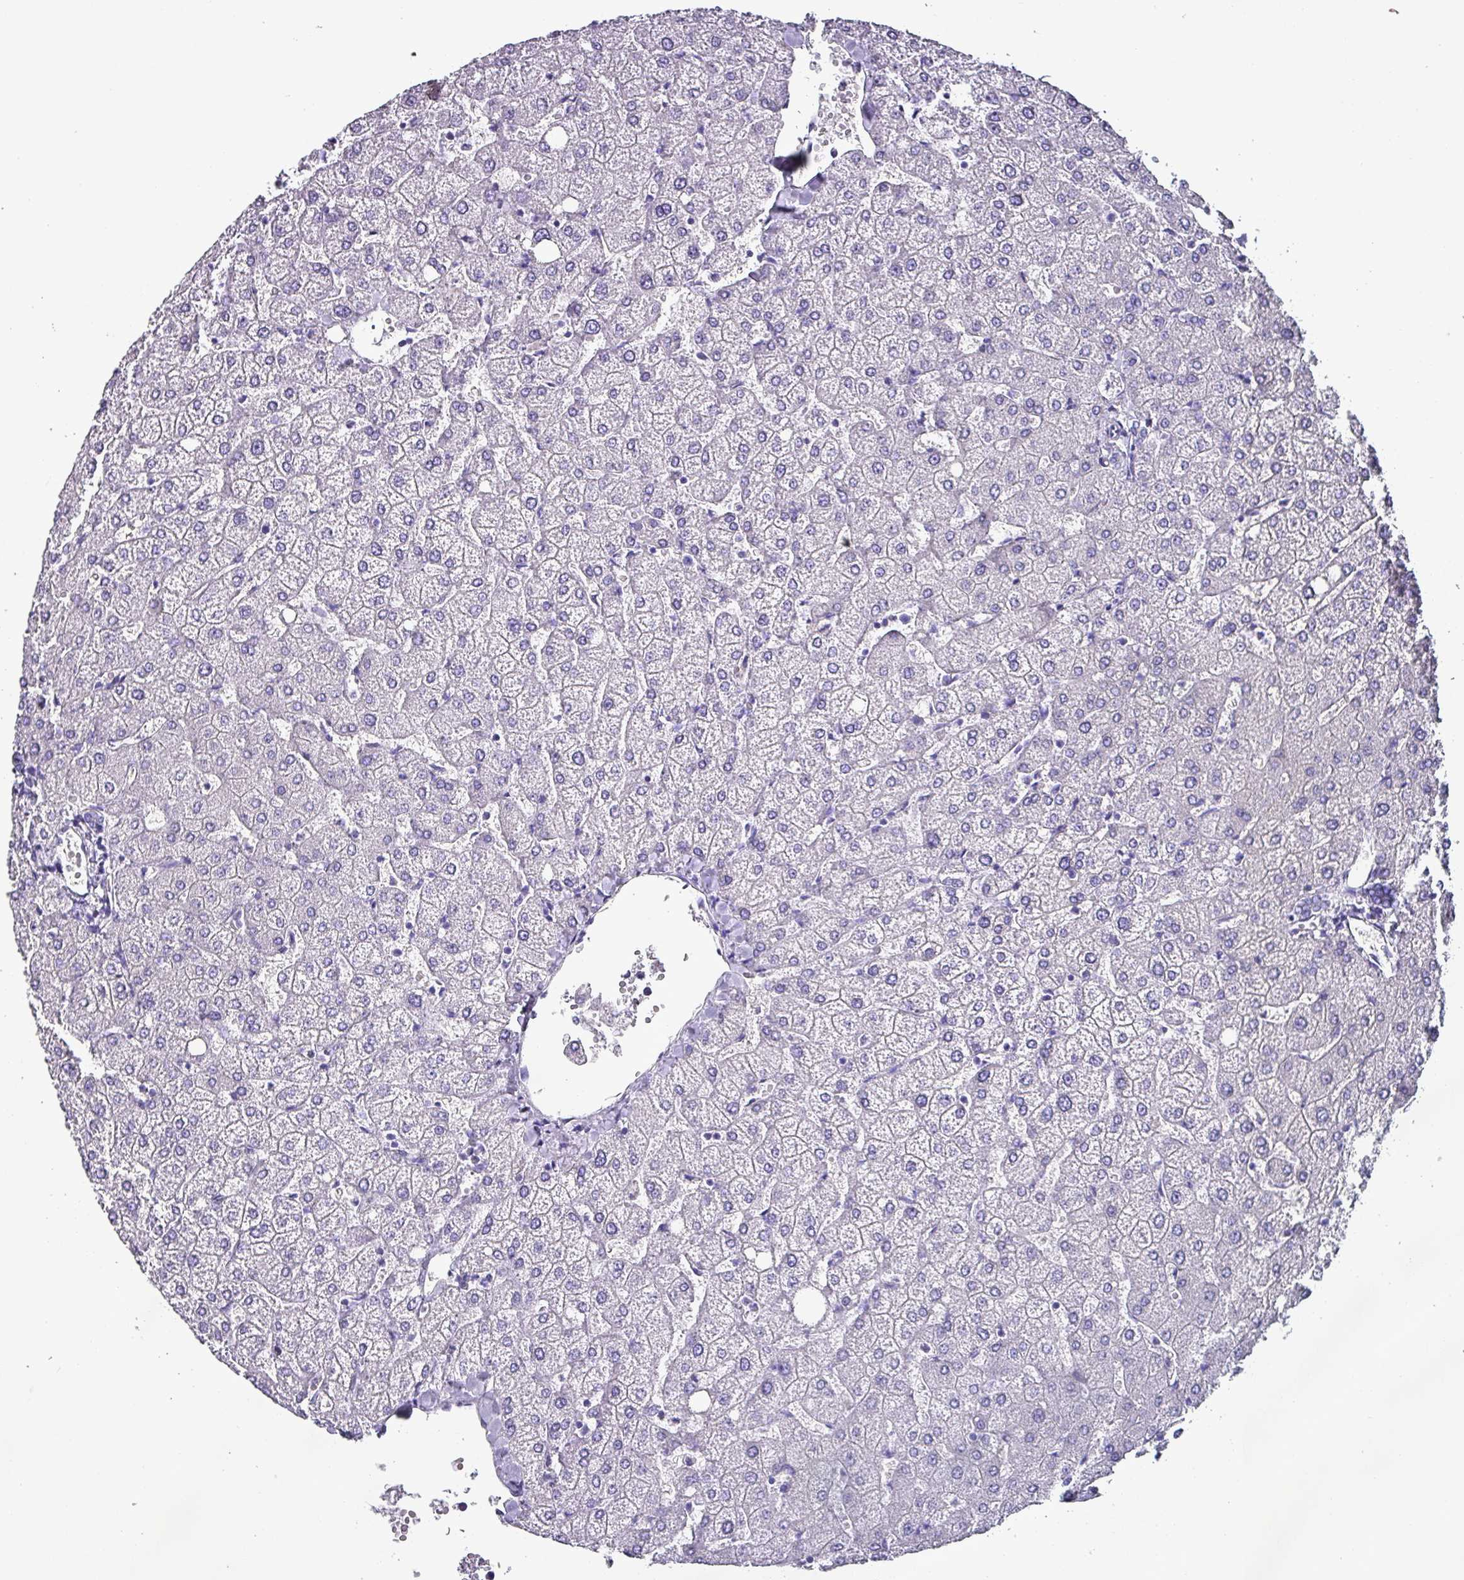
{"staining": {"intensity": "negative", "quantity": "none", "location": "none"}, "tissue": "liver", "cell_type": "Cholangiocytes", "image_type": "normal", "snomed": [{"axis": "morphology", "description": "Normal tissue, NOS"}, {"axis": "topography", "description": "Liver"}], "caption": "The histopathology image exhibits no significant expression in cholangiocytes of liver.", "gene": "KRT6A", "patient": {"sex": "female", "age": 54}}